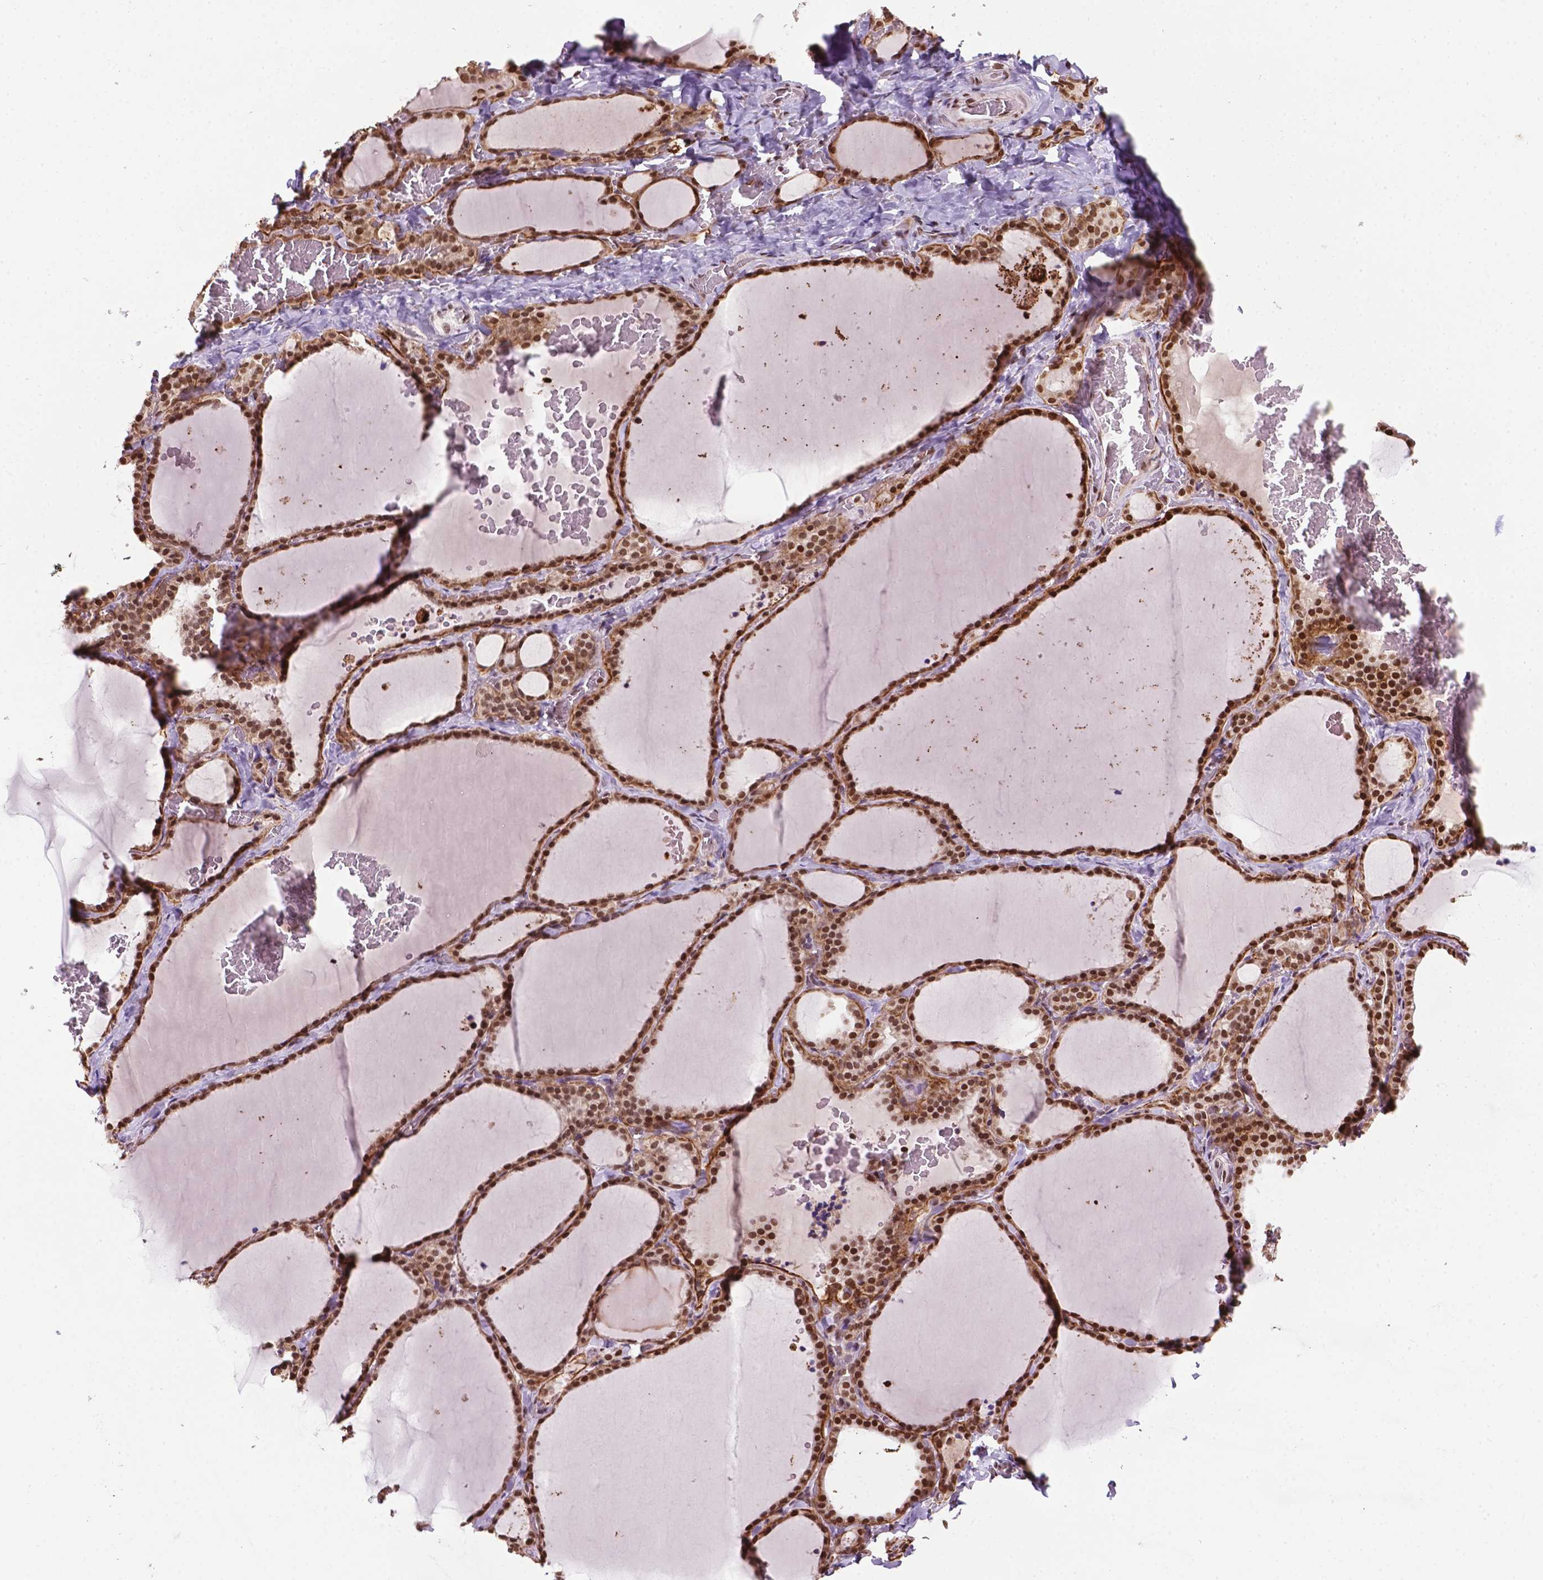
{"staining": {"intensity": "moderate", "quantity": ">75%", "location": "cytoplasmic/membranous,nuclear"}, "tissue": "thyroid gland", "cell_type": "Glandular cells", "image_type": "normal", "snomed": [{"axis": "morphology", "description": "Normal tissue, NOS"}, {"axis": "topography", "description": "Thyroid gland"}], "caption": "About >75% of glandular cells in normal thyroid gland show moderate cytoplasmic/membranous,nuclear protein staining as visualized by brown immunohistochemical staining.", "gene": "COL23A1", "patient": {"sex": "female", "age": 22}}